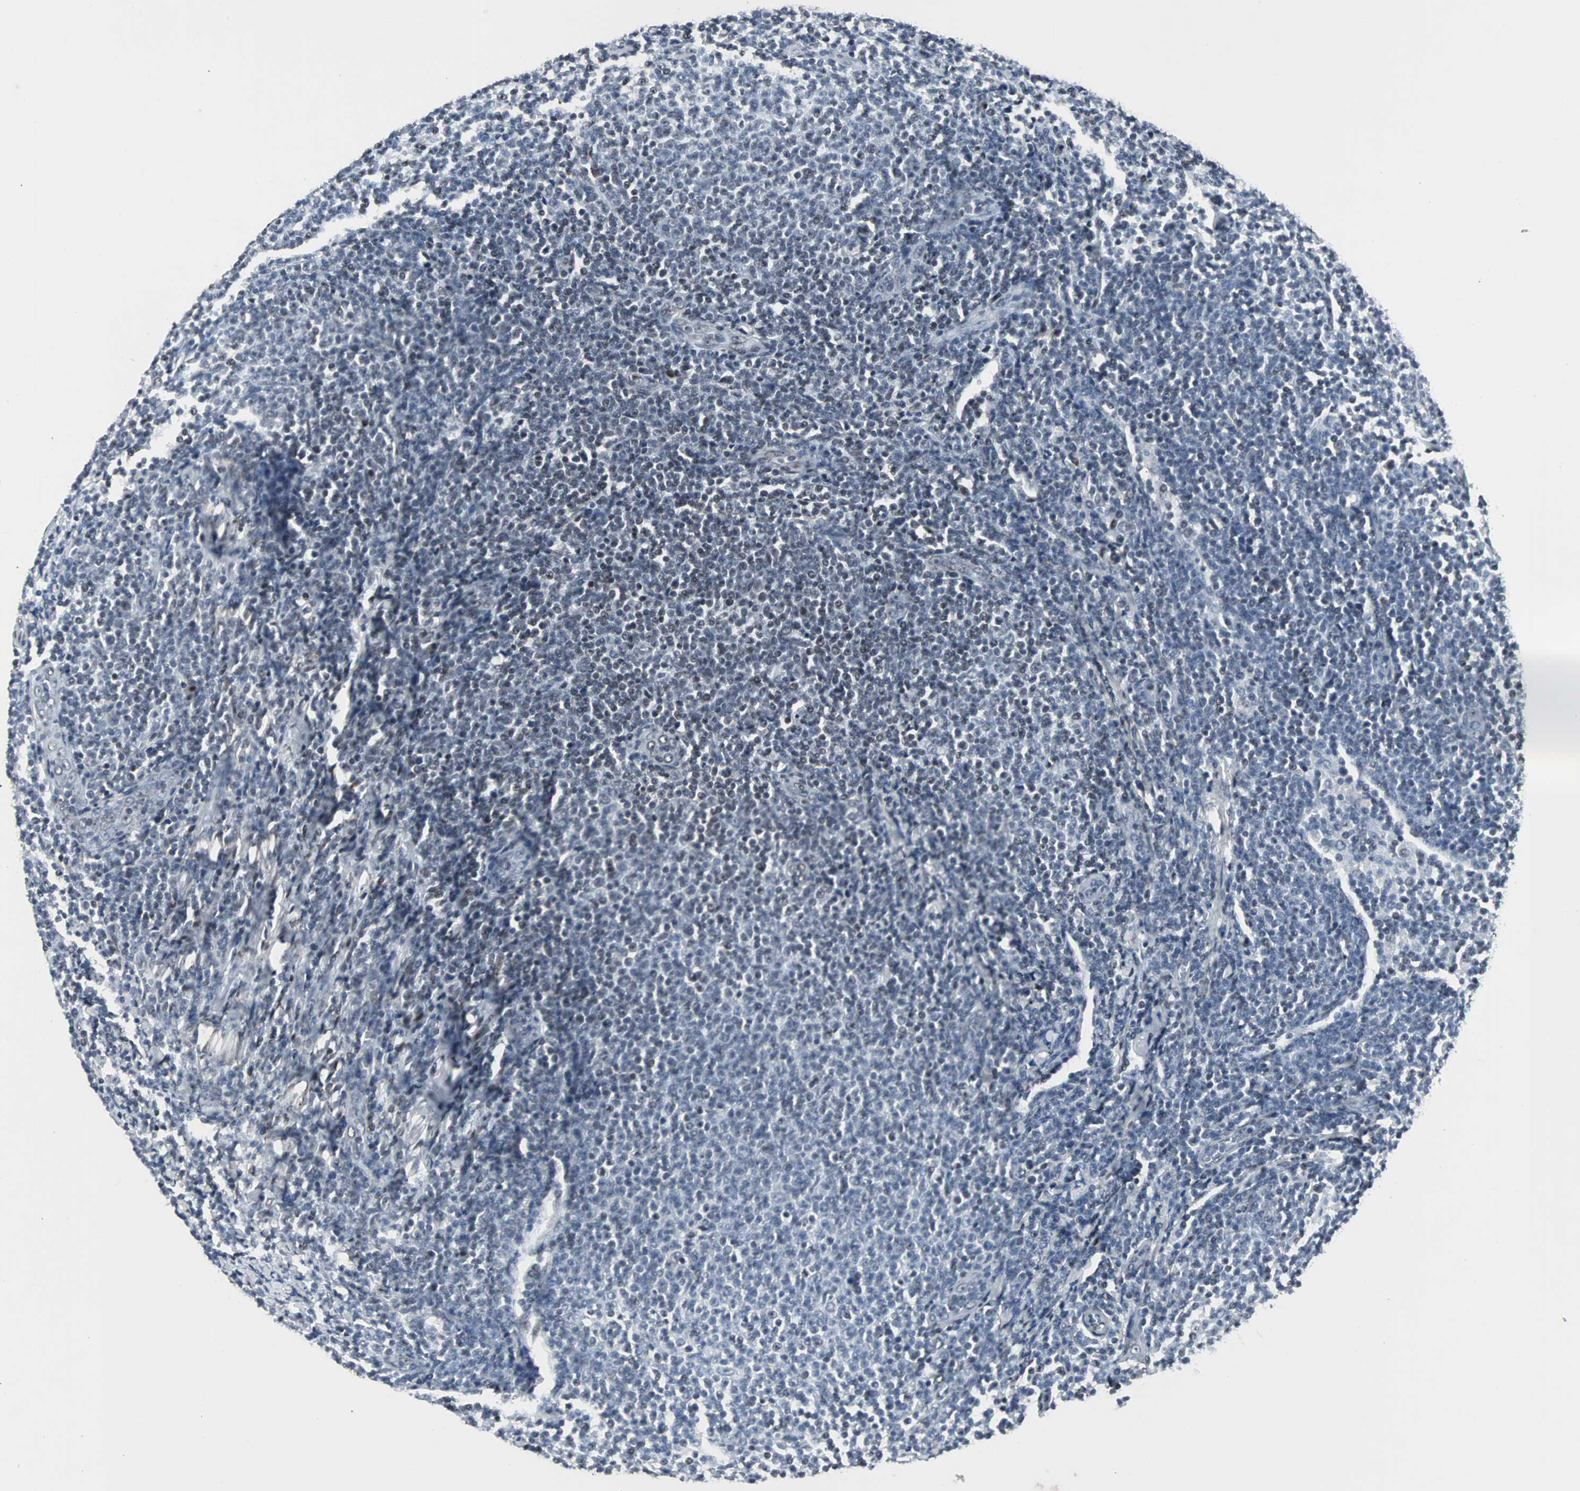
{"staining": {"intensity": "negative", "quantity": "none", "location": "none"}, "tissue": "lymphoma", "cell_type": "Tumor cells", "image_type": "cancer", "snomed": [{"axis": "morphology", "description": "Malignant lymphoma, non-Hodgkin's type, Low grade"}, {"axis": "topography", "description": "Lymph node"}], "caption": "IHC histopathology image of neoplastic tissue: human lymphoma stained with DAB demonstrates no significant protein staining in tumor cells.", "gene": "PNKP", "patient": {"sex": "male", "age": 66}}